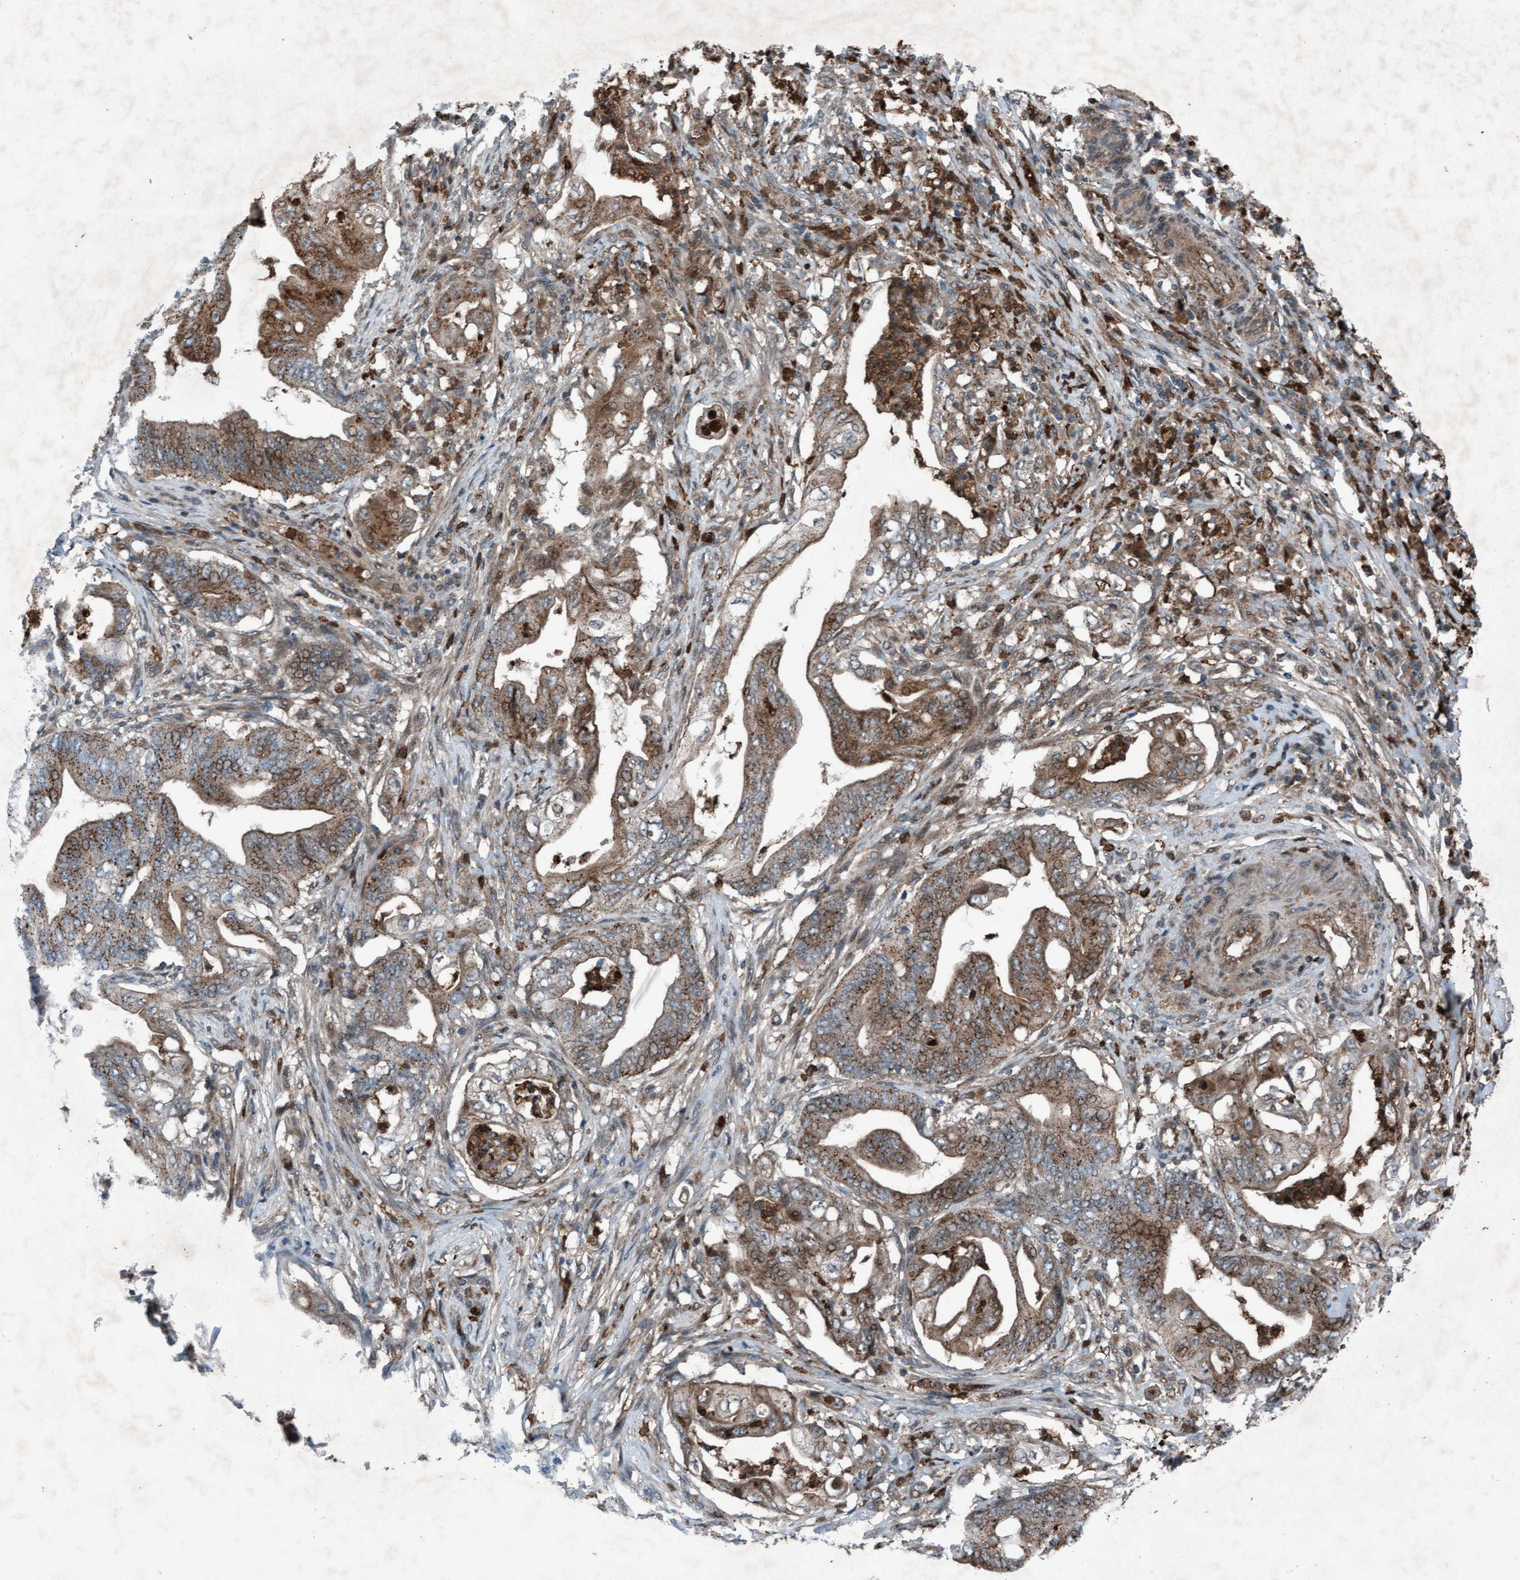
{"staining": {"intensity": "moderate", "quantity": ">75%", "location": "cytoplasmic/membranous"}, "tissue": "stomach cancer", "cell_type": "Tumor cells", "image_type": "cancer", "snomed": [{"axis": "morphology", "description": "Adenocarcinoma, NOS"}, {"axis": "topography", "description": "Stomach"}], "caption": "Stomach cancer stained with a protein marker demonstrates moderate staining in tumor cells.", "gene": "PLXNB2", "patient": {"sex": "female", "age": 73}}